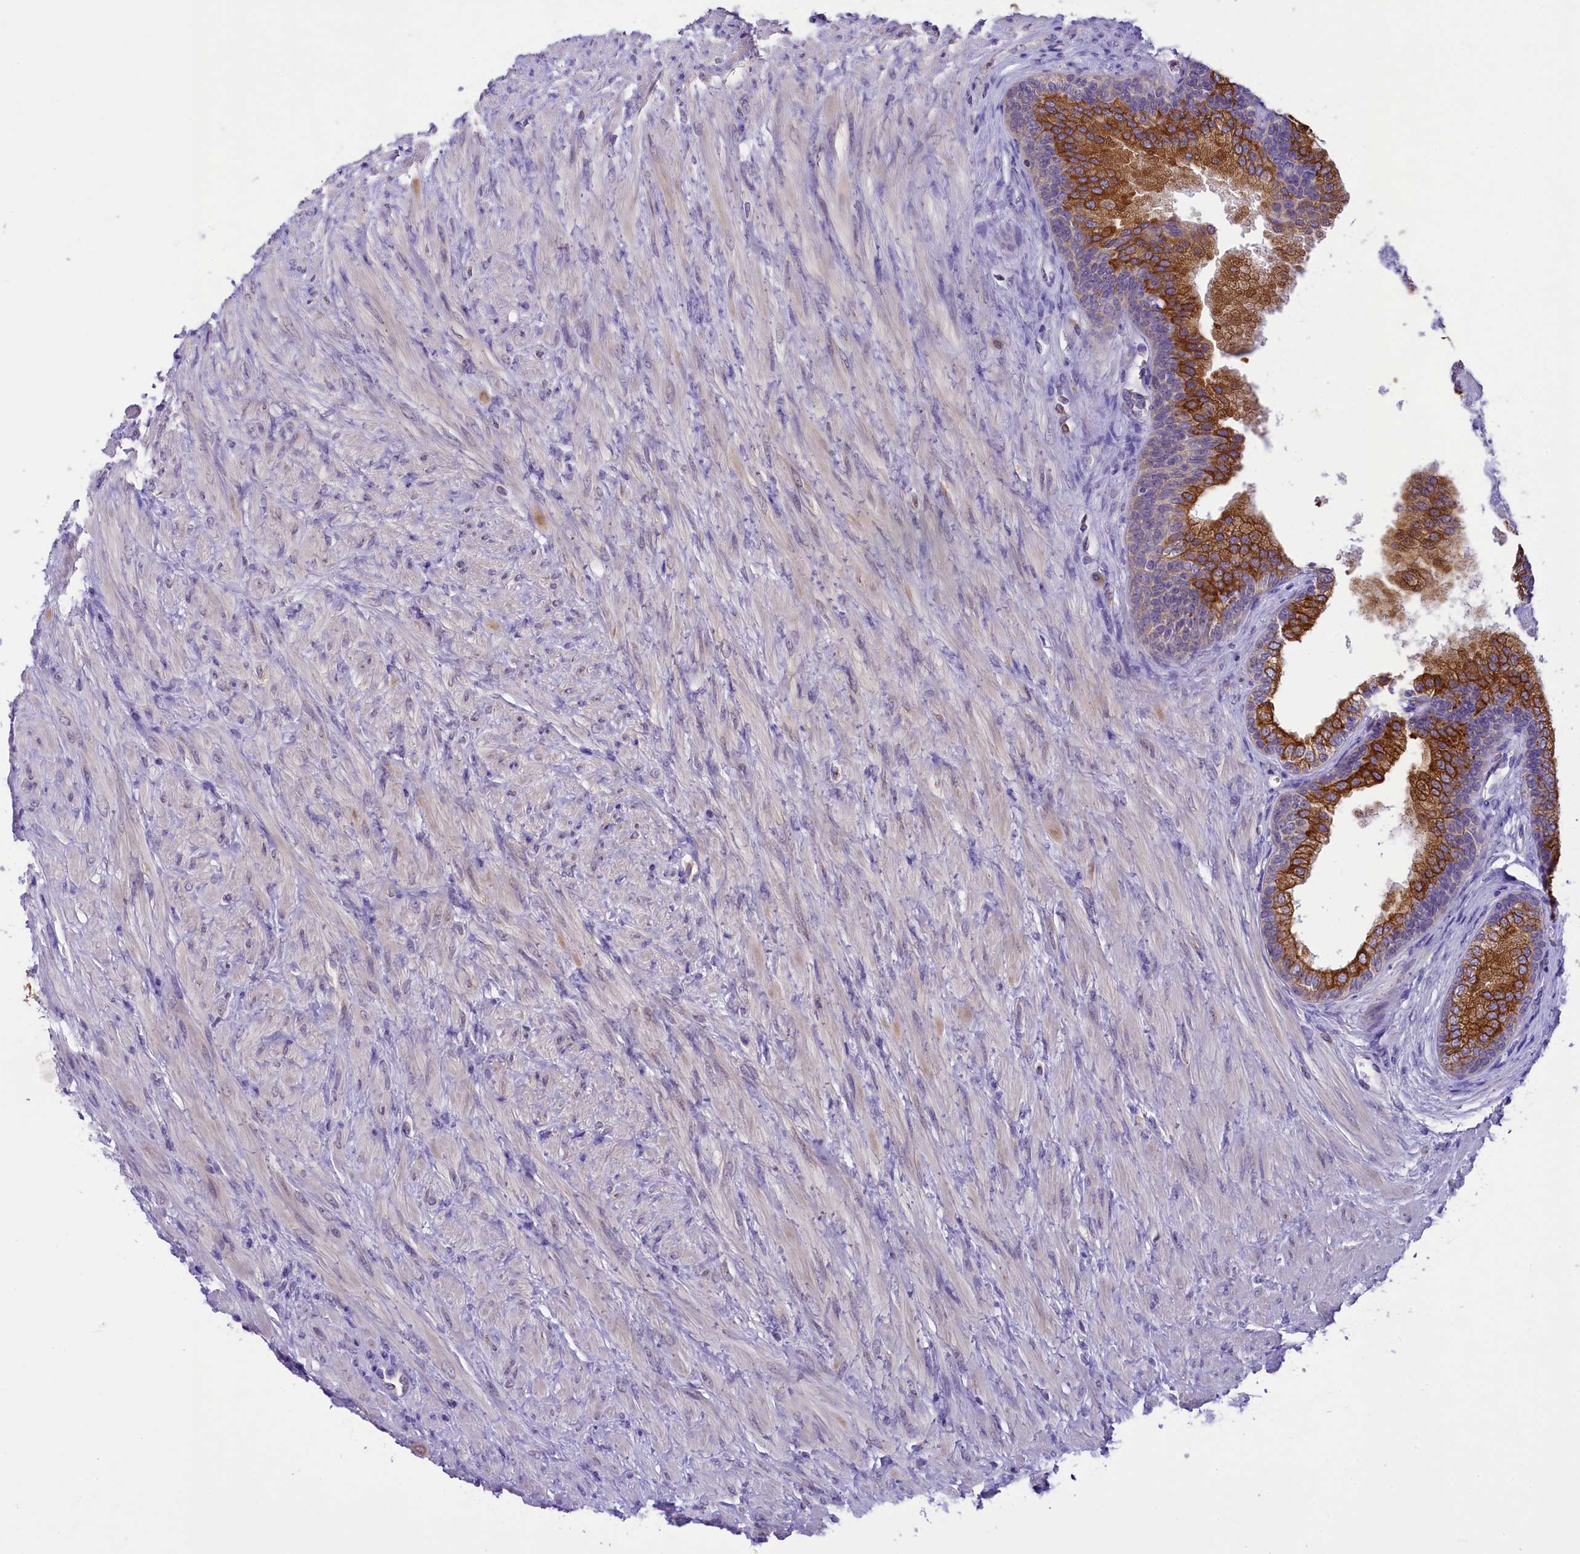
{"staining": {"intensity": "strong", "quantity": "25%-75%", "location": "cytoplasmic/membranous"}, "tissue": "prostate", "cell_type": "Glandular cells", "image_type": "normal", "snomed": [{"axis": "morphology", "description": "Normal tissue, NOS"}, {"axis": "topography", "description": "Prostate"}], "caption": "Immunohistochemical staining of normal prostate reveals high levels of strong cytoplasmic/membranous positivity in approximately 25%-75% of glandular cells. Nuclei are stained in blue.", "gene": "LARP4", "patient": {"sex": "male", "age": 76}}